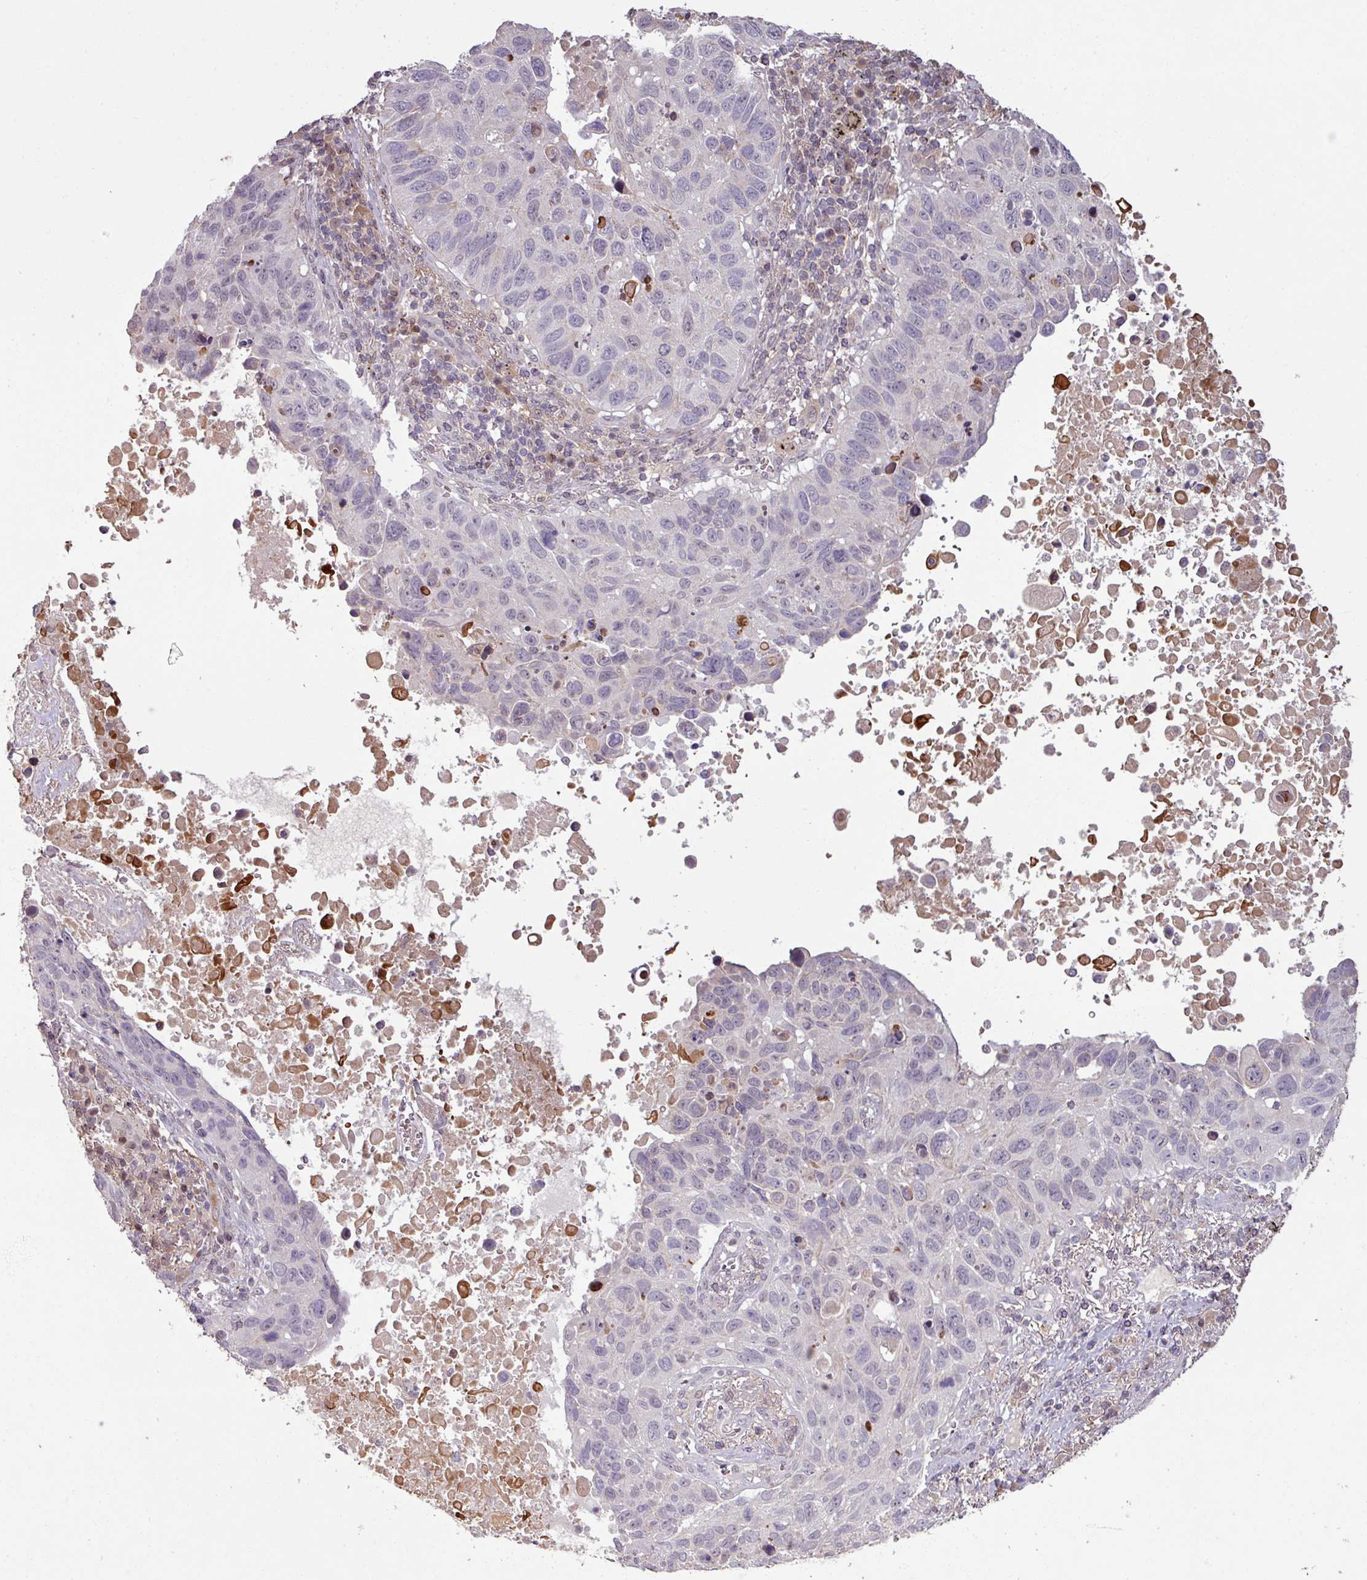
{"staining": {"intensity": "negative", "quantity": "none", "location": "none"}, "tissue": "lung cancer", "cell_type": "Tumor cells", "image_type": "cancer", "snomed": [{"axis": "morphology", "description": "Squamous cell carcinoma, NOS"}, {"axis": "topography", "description": "Lung"}], "caption": "Immunohistochemical staining of lung cancer (squamous cell carcinoma) exhibits no significant expression in tumor cells.", "gene": "OR6B1", "patient": {"sex": "male", "age": 66}}